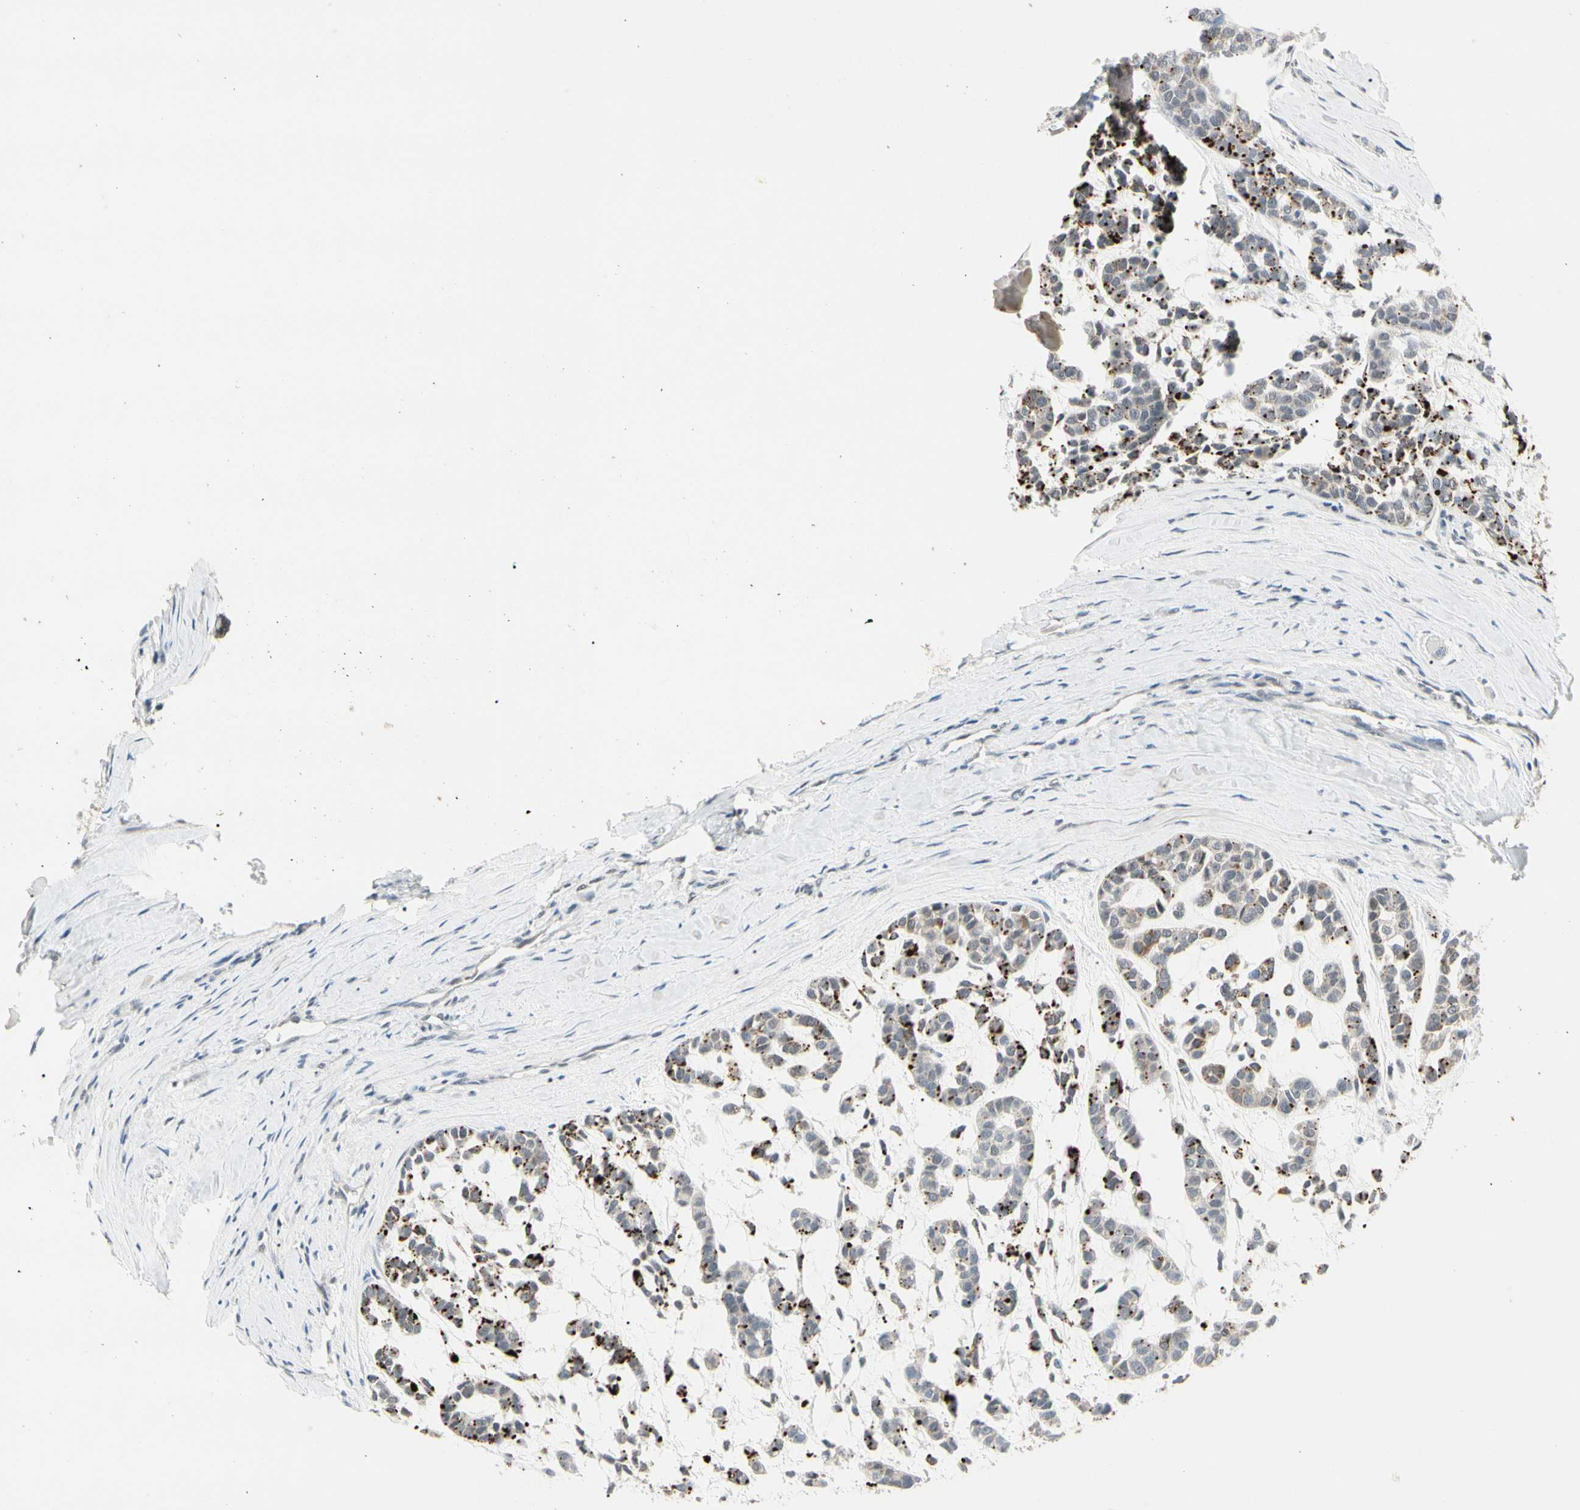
{"staining": {"intensity": "strong", "quantity": "25%-75%", "location": "cytoplasmic/membranous"}, "tissue": "head and neck cancer", "cell_type": "Tumor cells", "image_type": "cancer", "snomed": [{"axis": "morphology", "description": "Adenocarcinoma, NOS"}, {"axis": "morphology", "description": "Adenoma, NOS"}, {"axis": "topography", "description": "Head-Neck"}], "caption": "Immunohistochemical staining of head and neck adenoma reveals strong cytoplasmic/membranous protein staining in approximately 25%-75% of tumor cells.", "gene": "GREM1", "patient": {"sex": "female", "age": 55}}